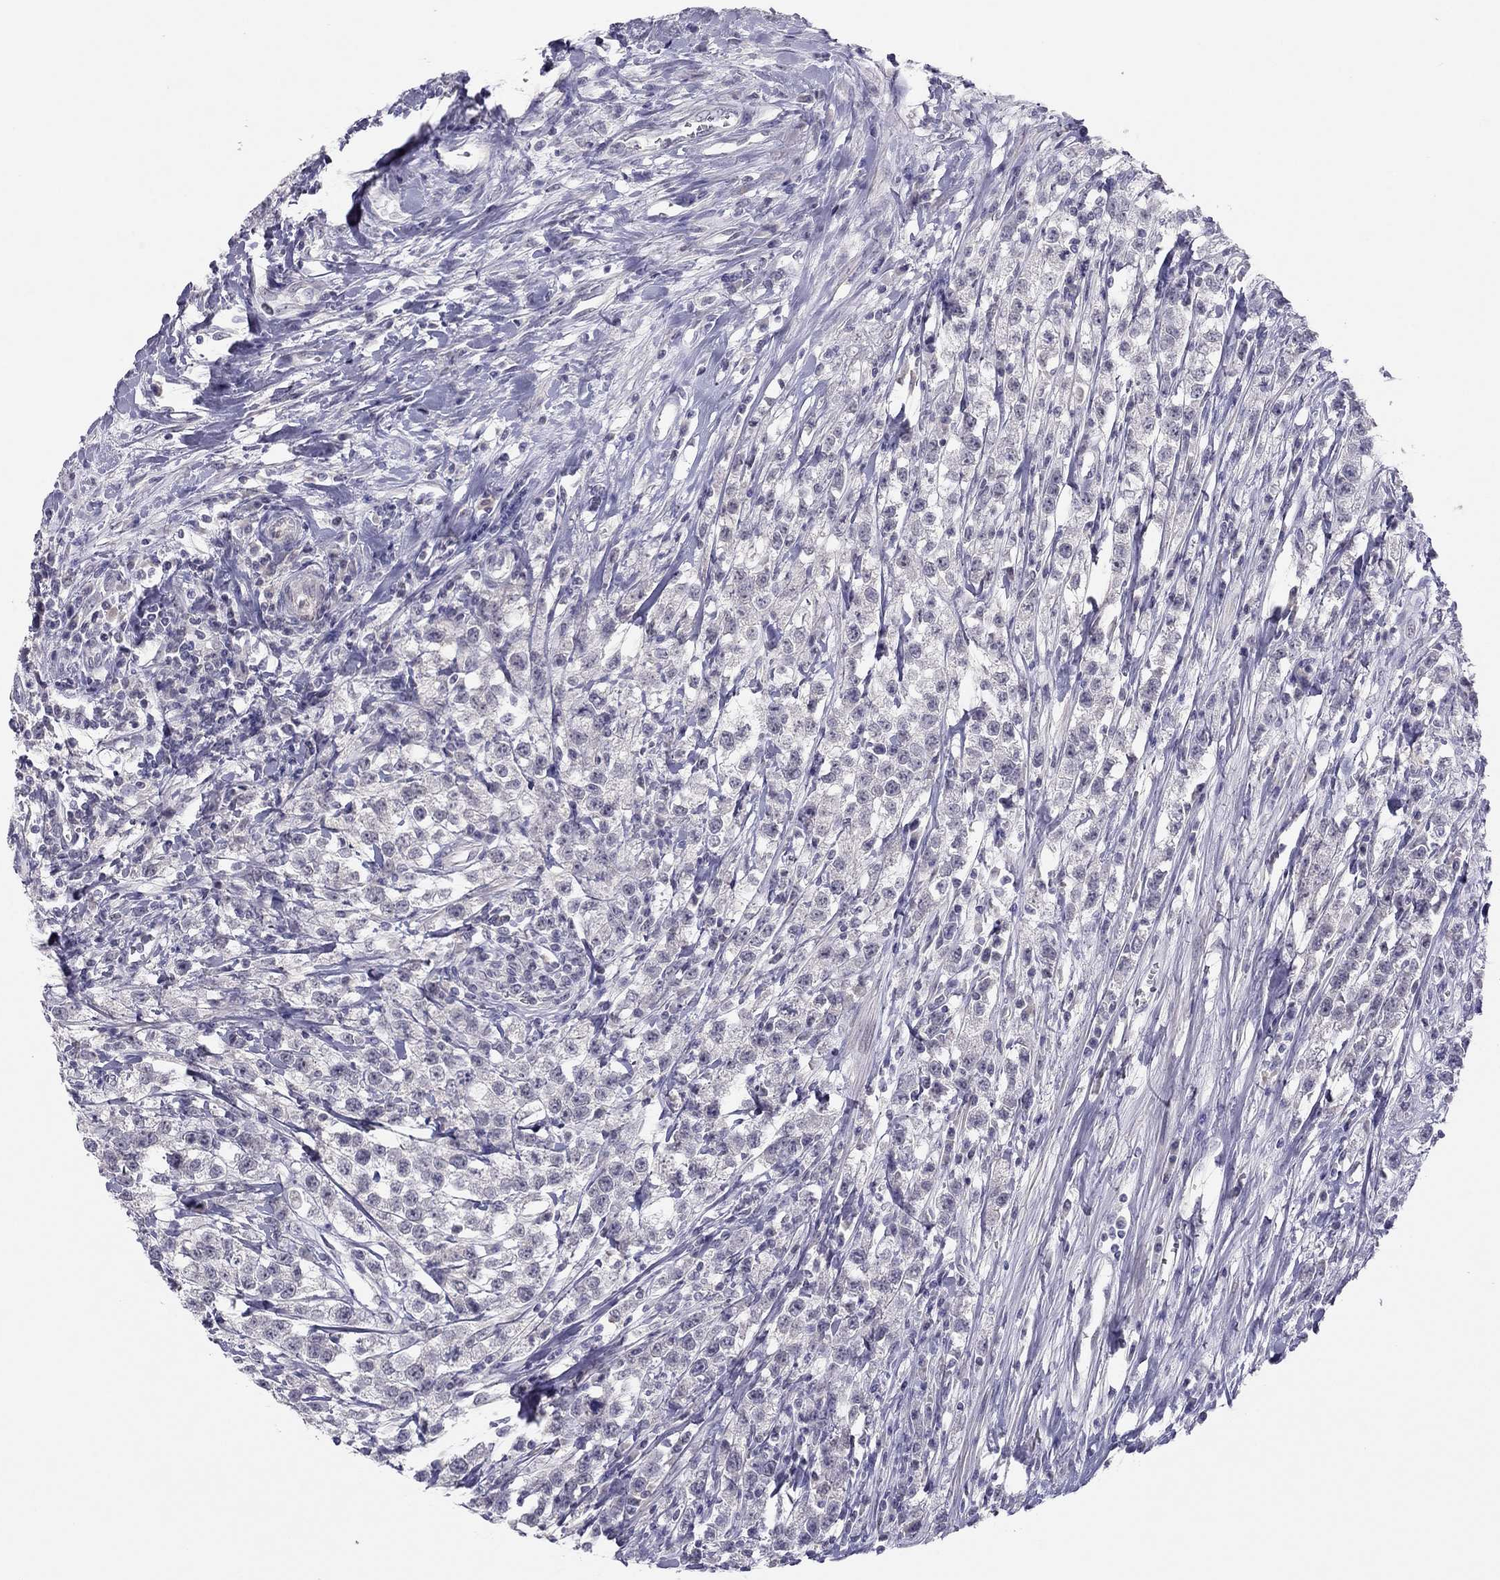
{"staining": {"intensity": "negative", "quantity": "none", "location": "none"}, "tissue": "testis cancer", "cell_type": "Tumor cells", "image_type": "cancer", "snomed": [{"axis": "morphology", "description": "Seminoma, NOS"}, {"axis": "topography", "description": "Testis"}], "caption": "High power microscopy image of an immunohistochemistry (IHC) histopathology image of testis seminoma, revealing no significant positivity in tumor cells.", "gene": "ADORA2A", "patient": {"sex": "male", "age": 59}}